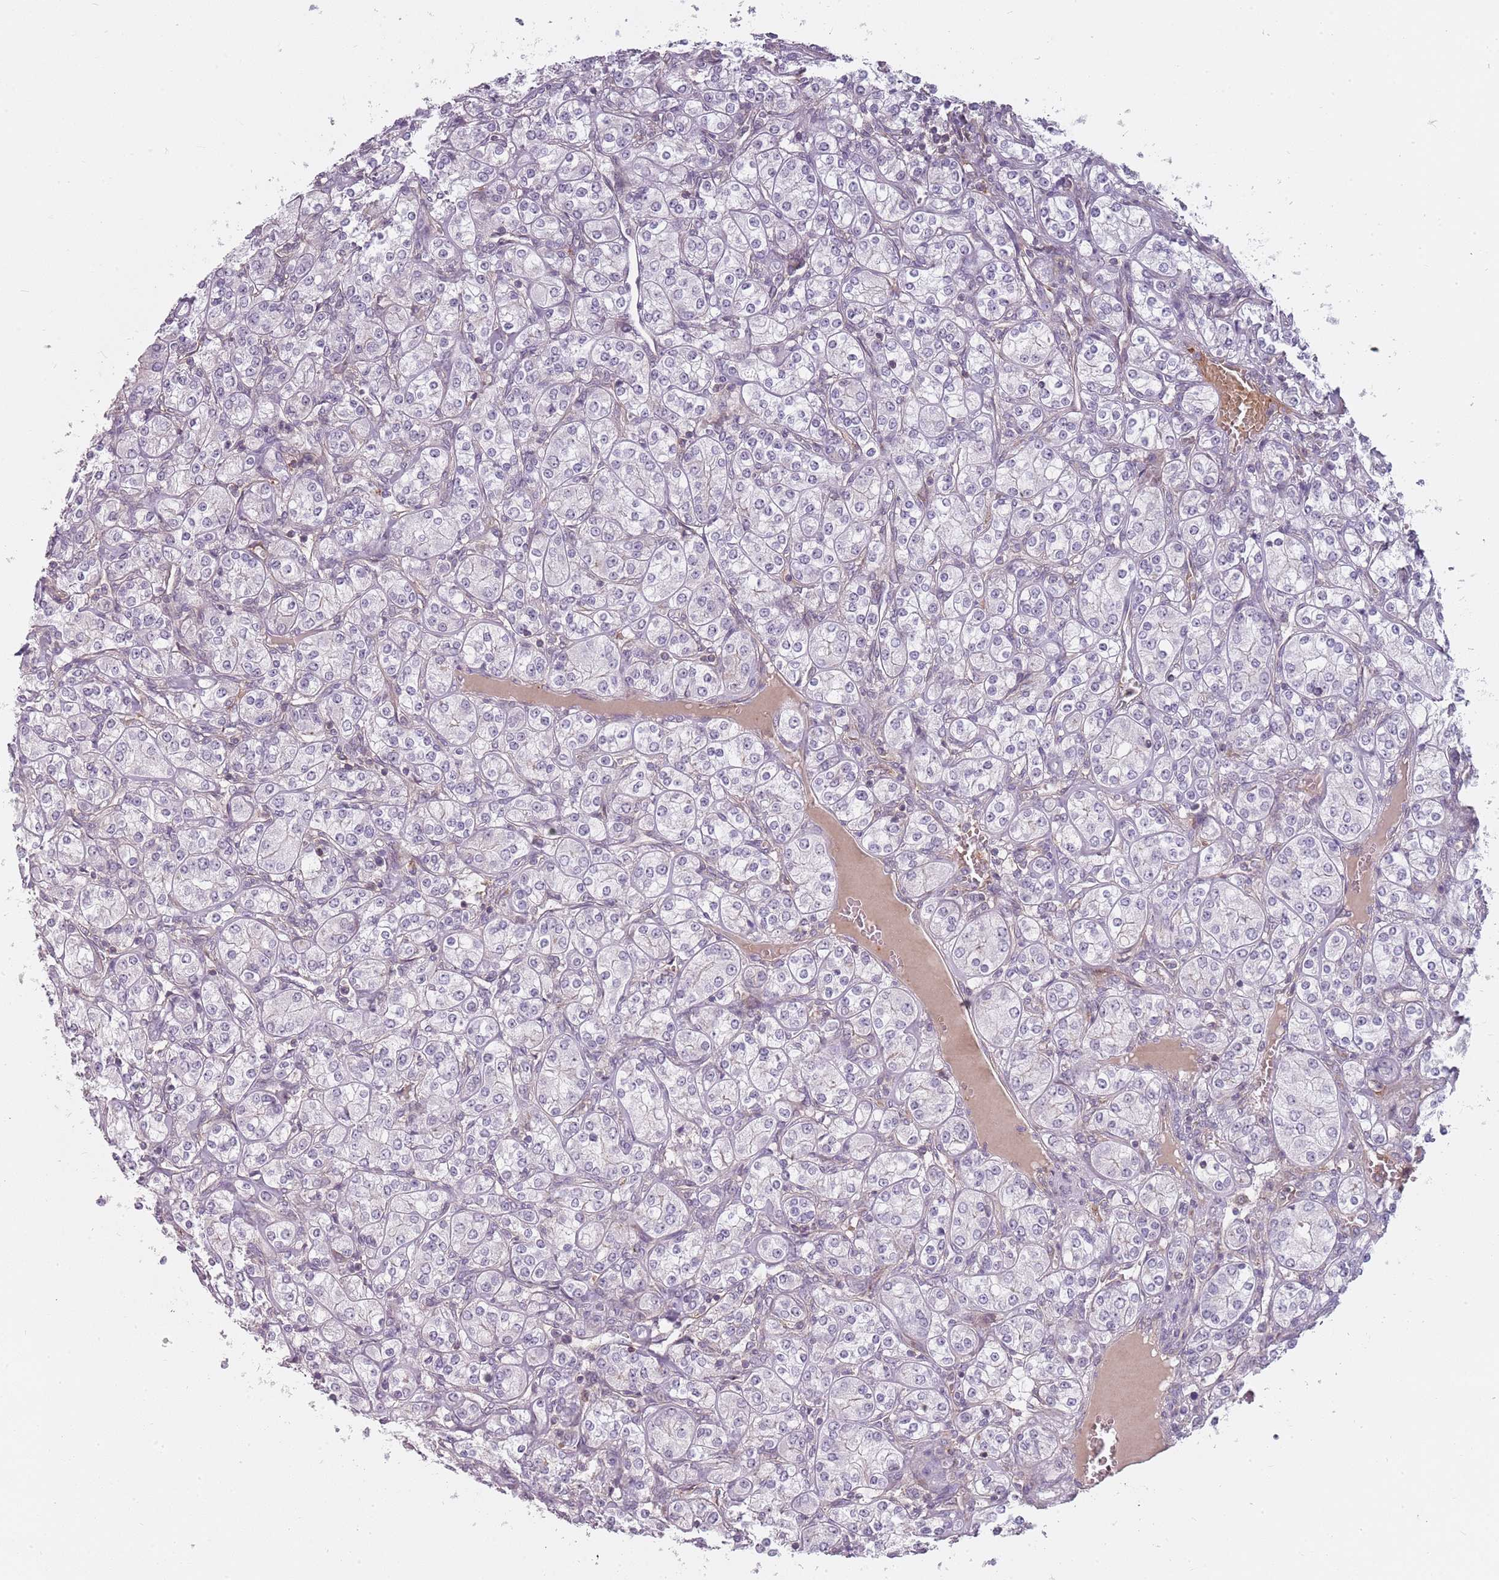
{"staining": {"intensity": "negative", "quantity": "none", "location": "none"}, "tissue": "renal cancer", "cell_type": "Tumor cells", "image_type": "cancer", "snomed": [{"axis": "morphology", "description": "Adenocarcinoma, NOS"}, {"axis": "topography", "description": "Kidney"}], "caption": "DAB immunohistochemical staining of adenocarcinoma (renal) demonstrates no significant expression in tumor cells. (Immunohistochemistry, brightfield microscopy, high magnification).", "gene": "PPP1R14C", "patient": {"sex": "male", "age": 77}}